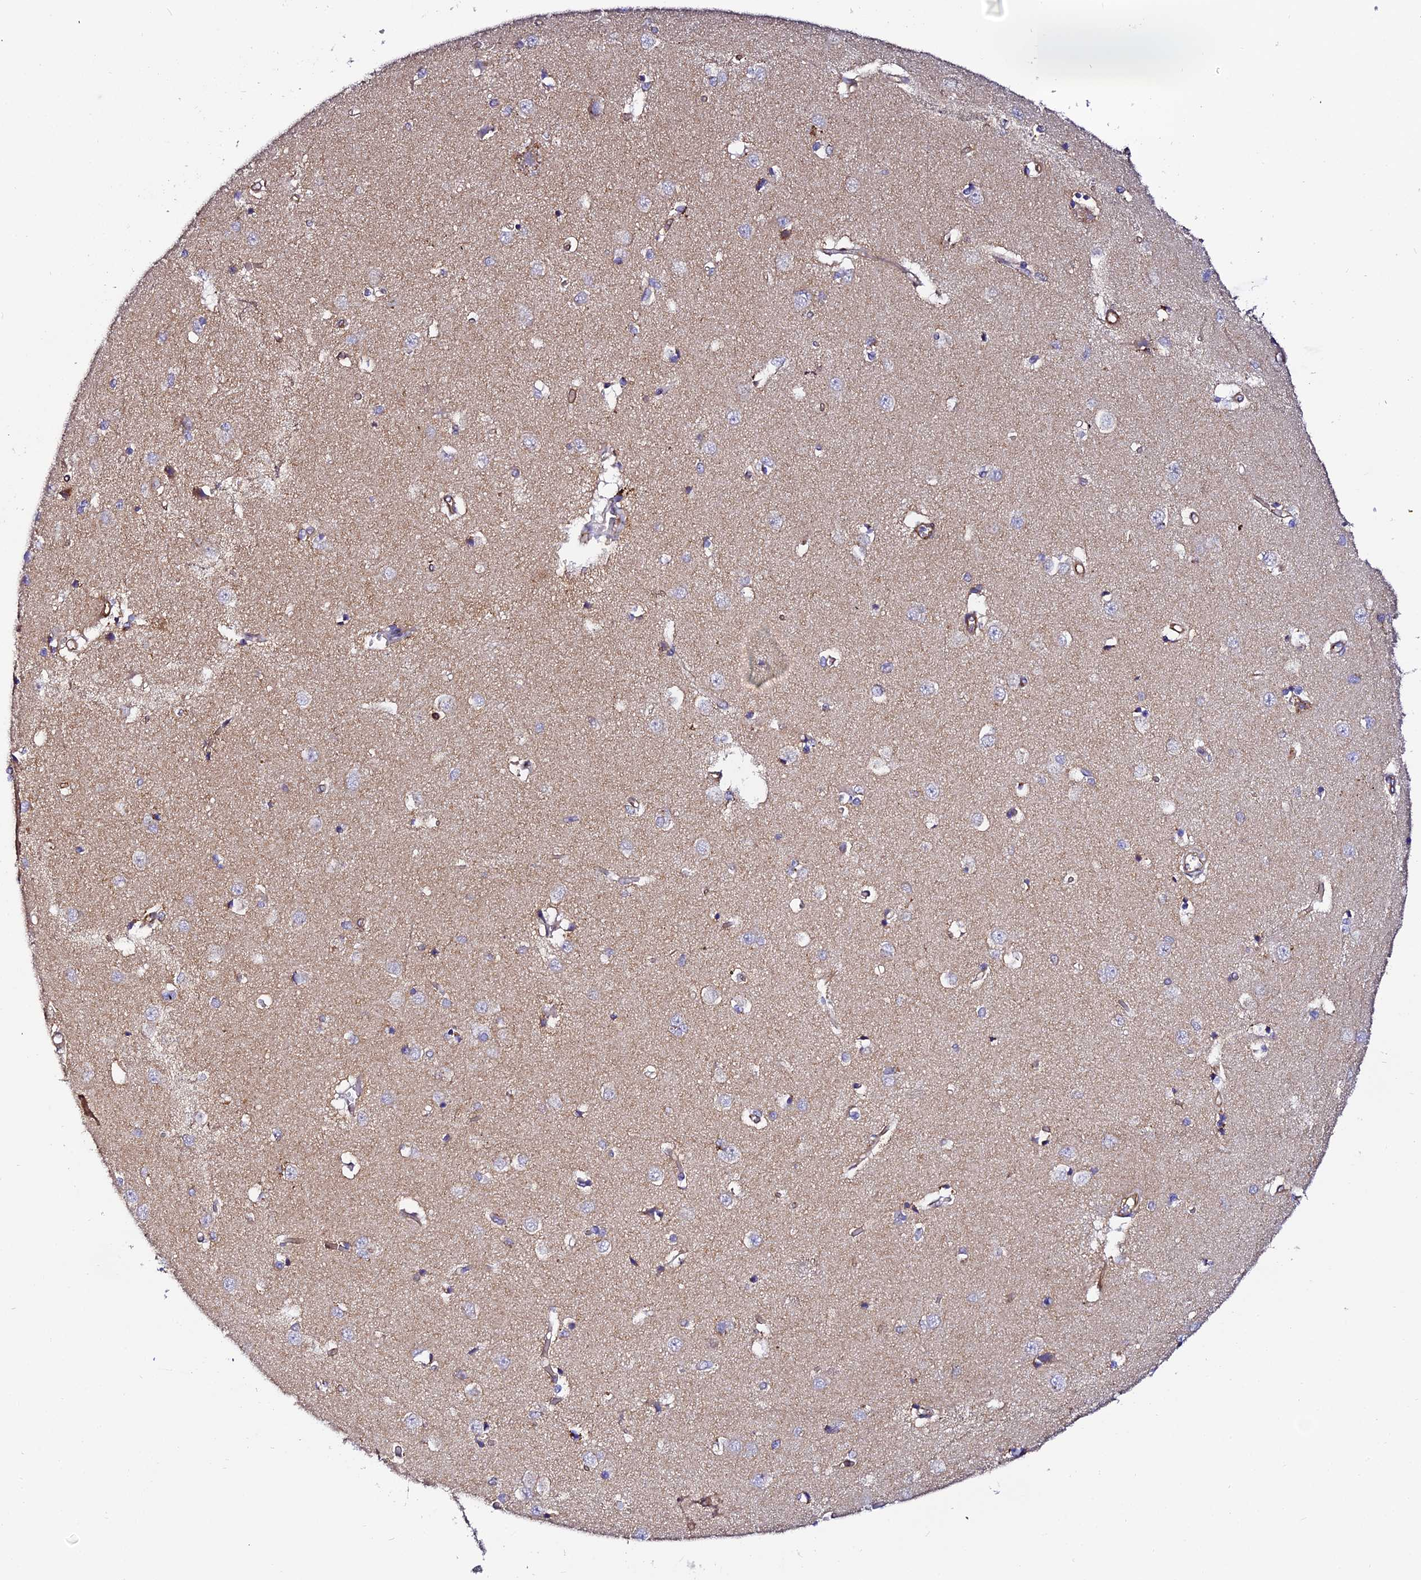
{"staining": {"intensity": "negative", "quantity": "none", "location": "none"}, "tissue": "caudate", "cell_type": "Glial cells", "image_type": "normal", "snomed": [{"axis": "morphology", "description": "Normal tissue, NOS"}, {"axis": "topography", "description": "Lateral ventricle wall"}], "caption": "Immunohistochemistry of normal human caudate demonstrates no positivity in glial cells.", "gene": "TRPV2", "patient": {"sex": "male", "age": 37}}